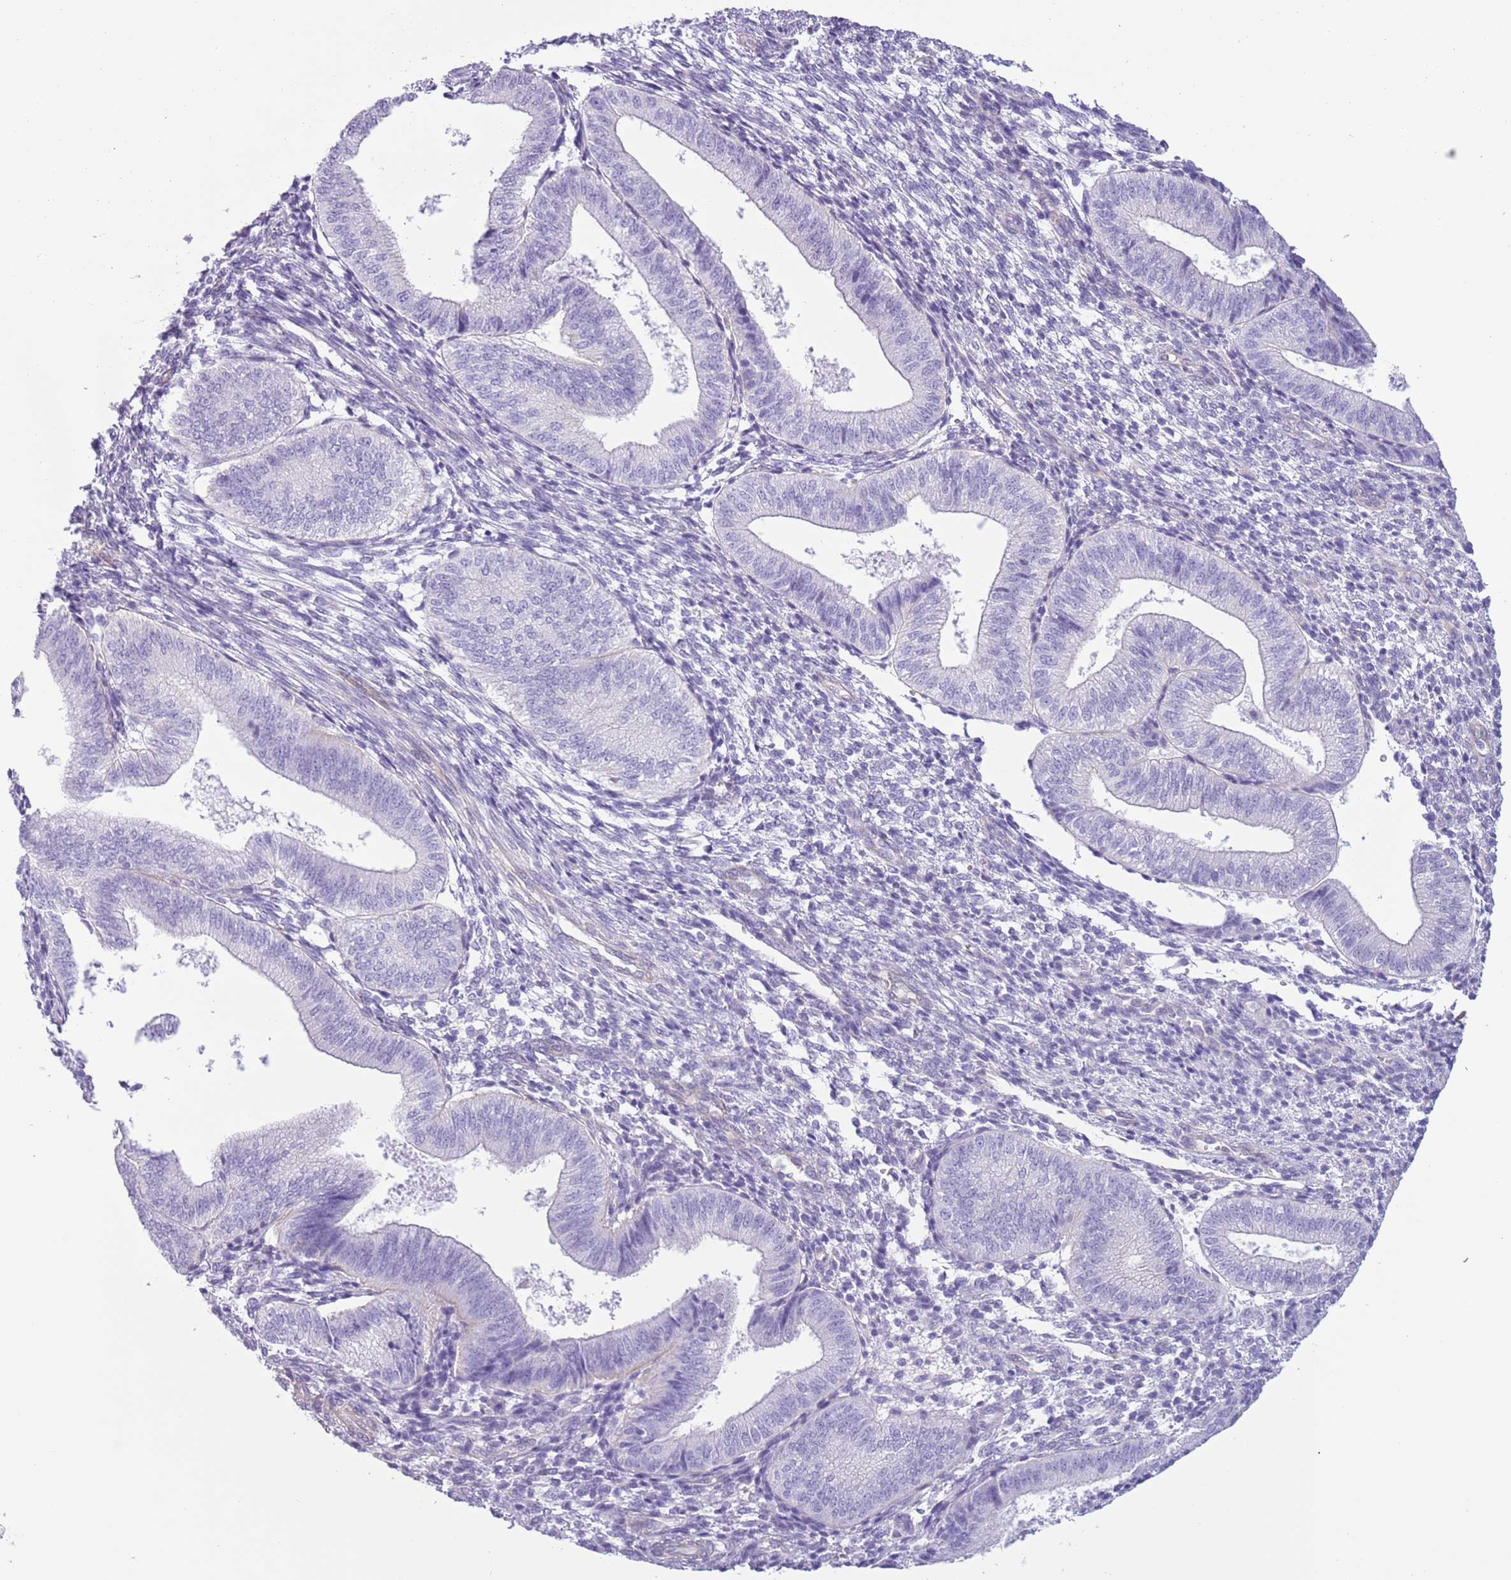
{"staining": {"intensity": "negative", "quantity": "none", "location": "none"}, "tissue": "endometrium", "cell_type": "Cells in endometrial stroma", "image_type": "normal", "snomed": [{"axis": "morphology", "description": "Normal tissue, NOS"}, {"axis": "topography", "description": "Endometrium"}], "caption": "High power microscopy image of an IHC image of unremarkable endometrium, revealing no significant positivity in cells in endometrial stroma.", "gene": "RBP3", "patient": {"sex": "female", "age": 34}}